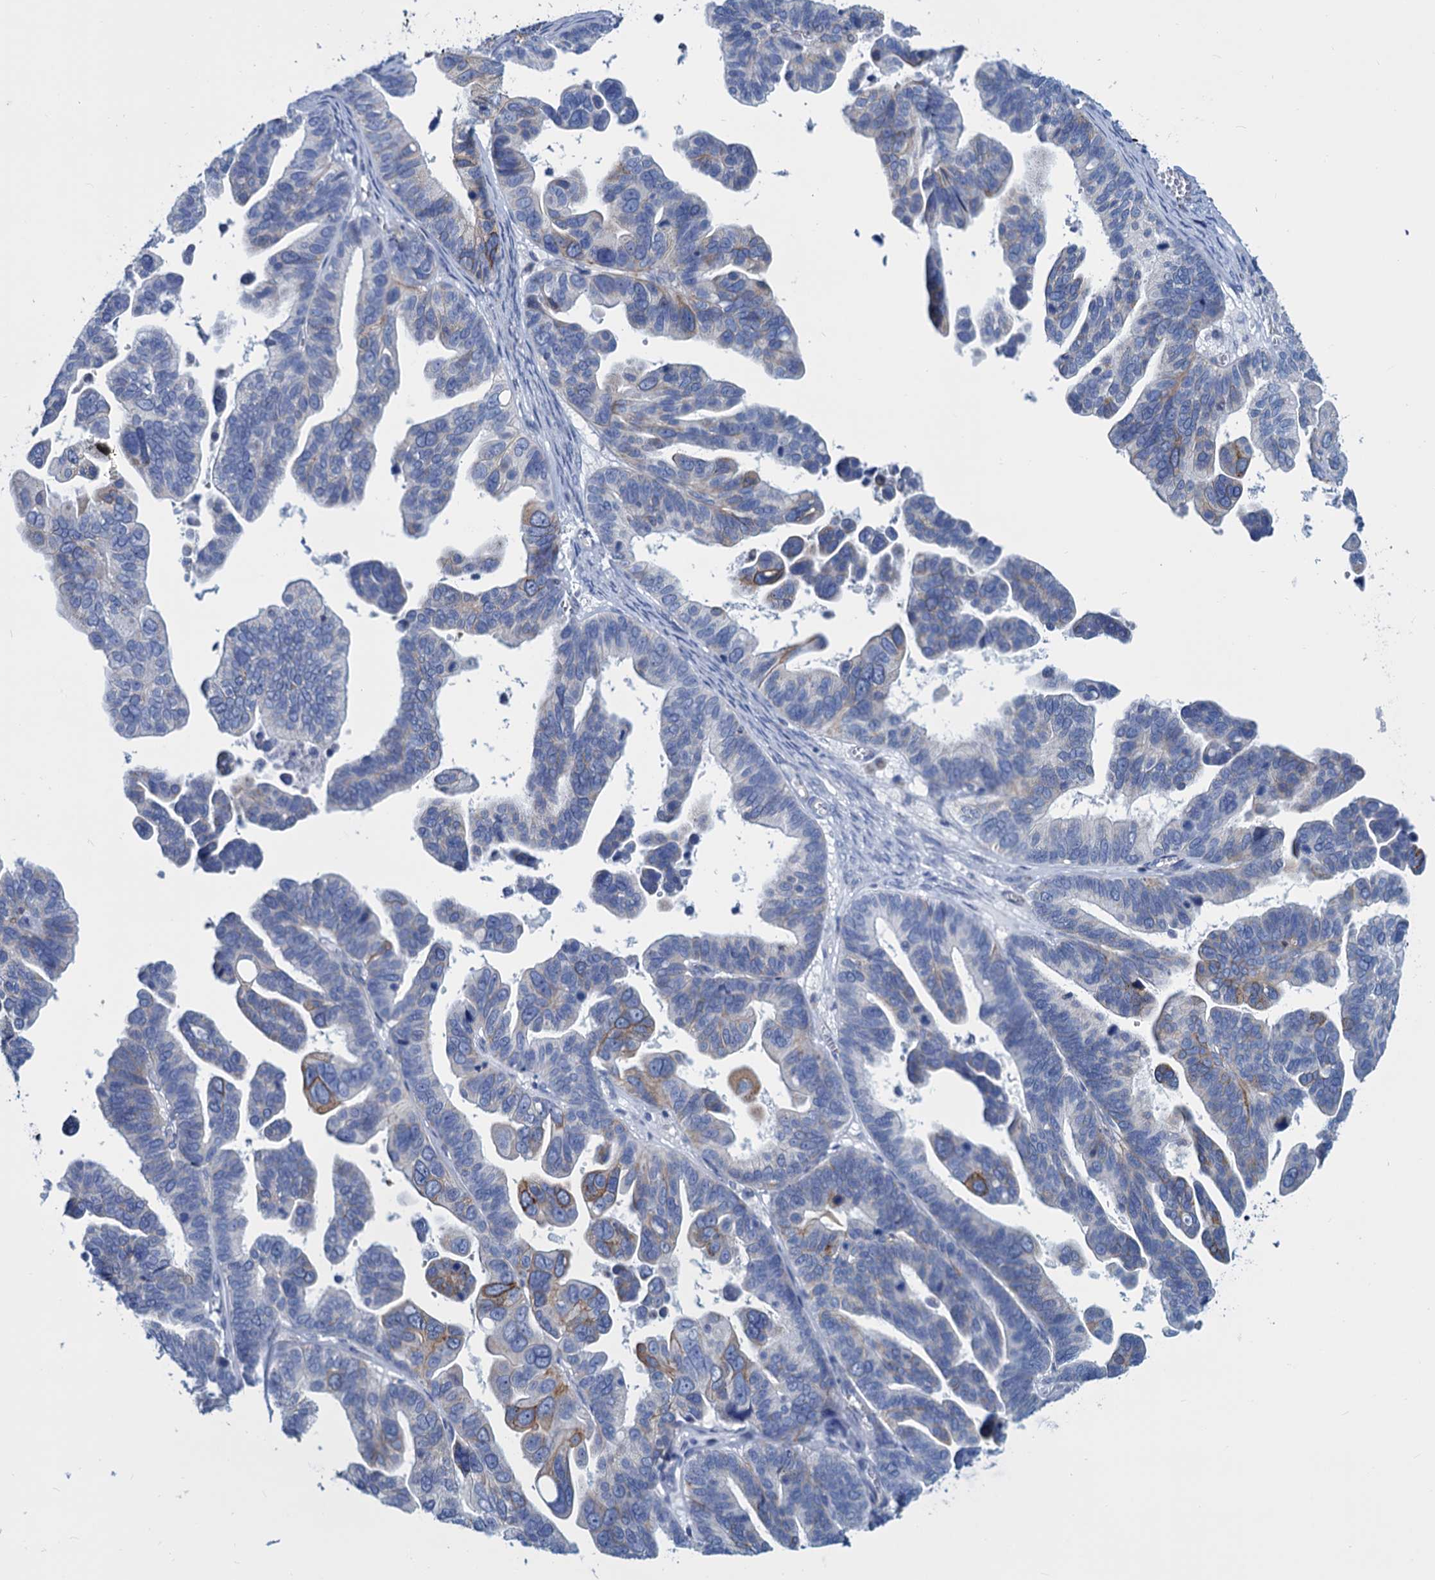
{"staining": {"intensity": "moderate", "quantity": "<25%", "location": "cytoplasmic/membranous"}, "tissue": "ovarian cancer", "cell_type": "Tumor cells", "image_type": "cancer", "snomed": [{"axis": "morphology", "description": "Cystadenocarcinoma, serous, NOS"}, {"axis": "topography", "description": "Ovary"}], "caption": "Immunohistochemistry (IHC) of ovarian cancer (serous cystadenocarcinoma) exhibits low levels of moderate cytoplasmic/membranous staining in about <25% of tumor cells.", "gene": "SLC1A3", "patient": {"sex": "female", "age": 56}}